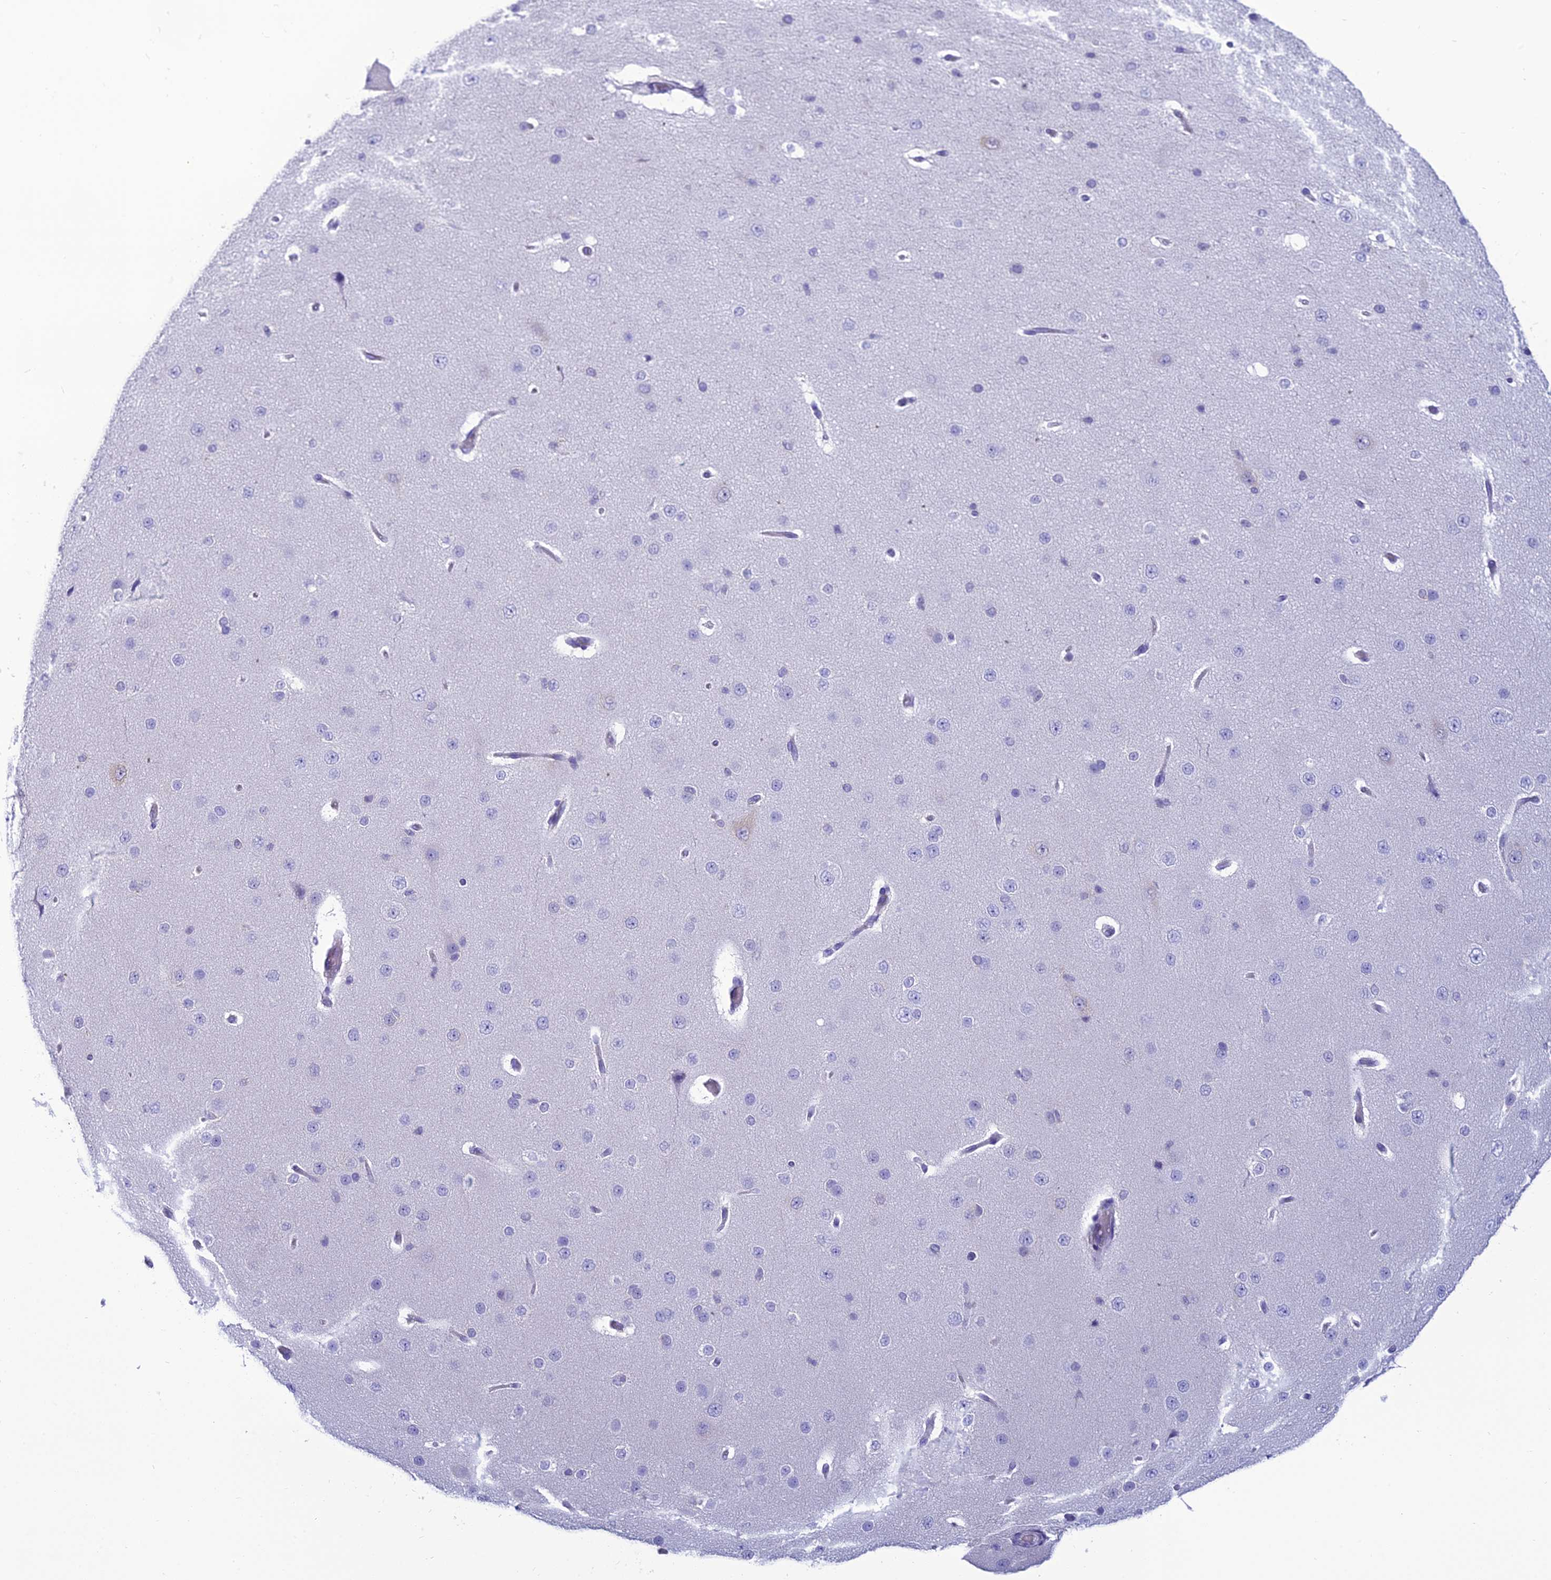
{"staining": {"intensity": "negative", "quantity": "none", "location": "none"}, "tissue": "cerebral cortex", "cell_type": "Endothelial cells", "image_type": "normal", "snomed": [{"axis": "morphology", "description": "Normal tissue, NOS"}, {"axis": "morphology", "description": "Developmental malformation"}, {"axis": "topography", "description": "Cerebral cortex"}], "caption": "The image reveals no significant positivity in endothelial cells of cerebral cortex. The staining is performed using DAB brown chromogen with nuclei counter-stained in using hematoxylin.", "gene": "GNPNAT1", "patient": {"sex": "female", "age": 30}}